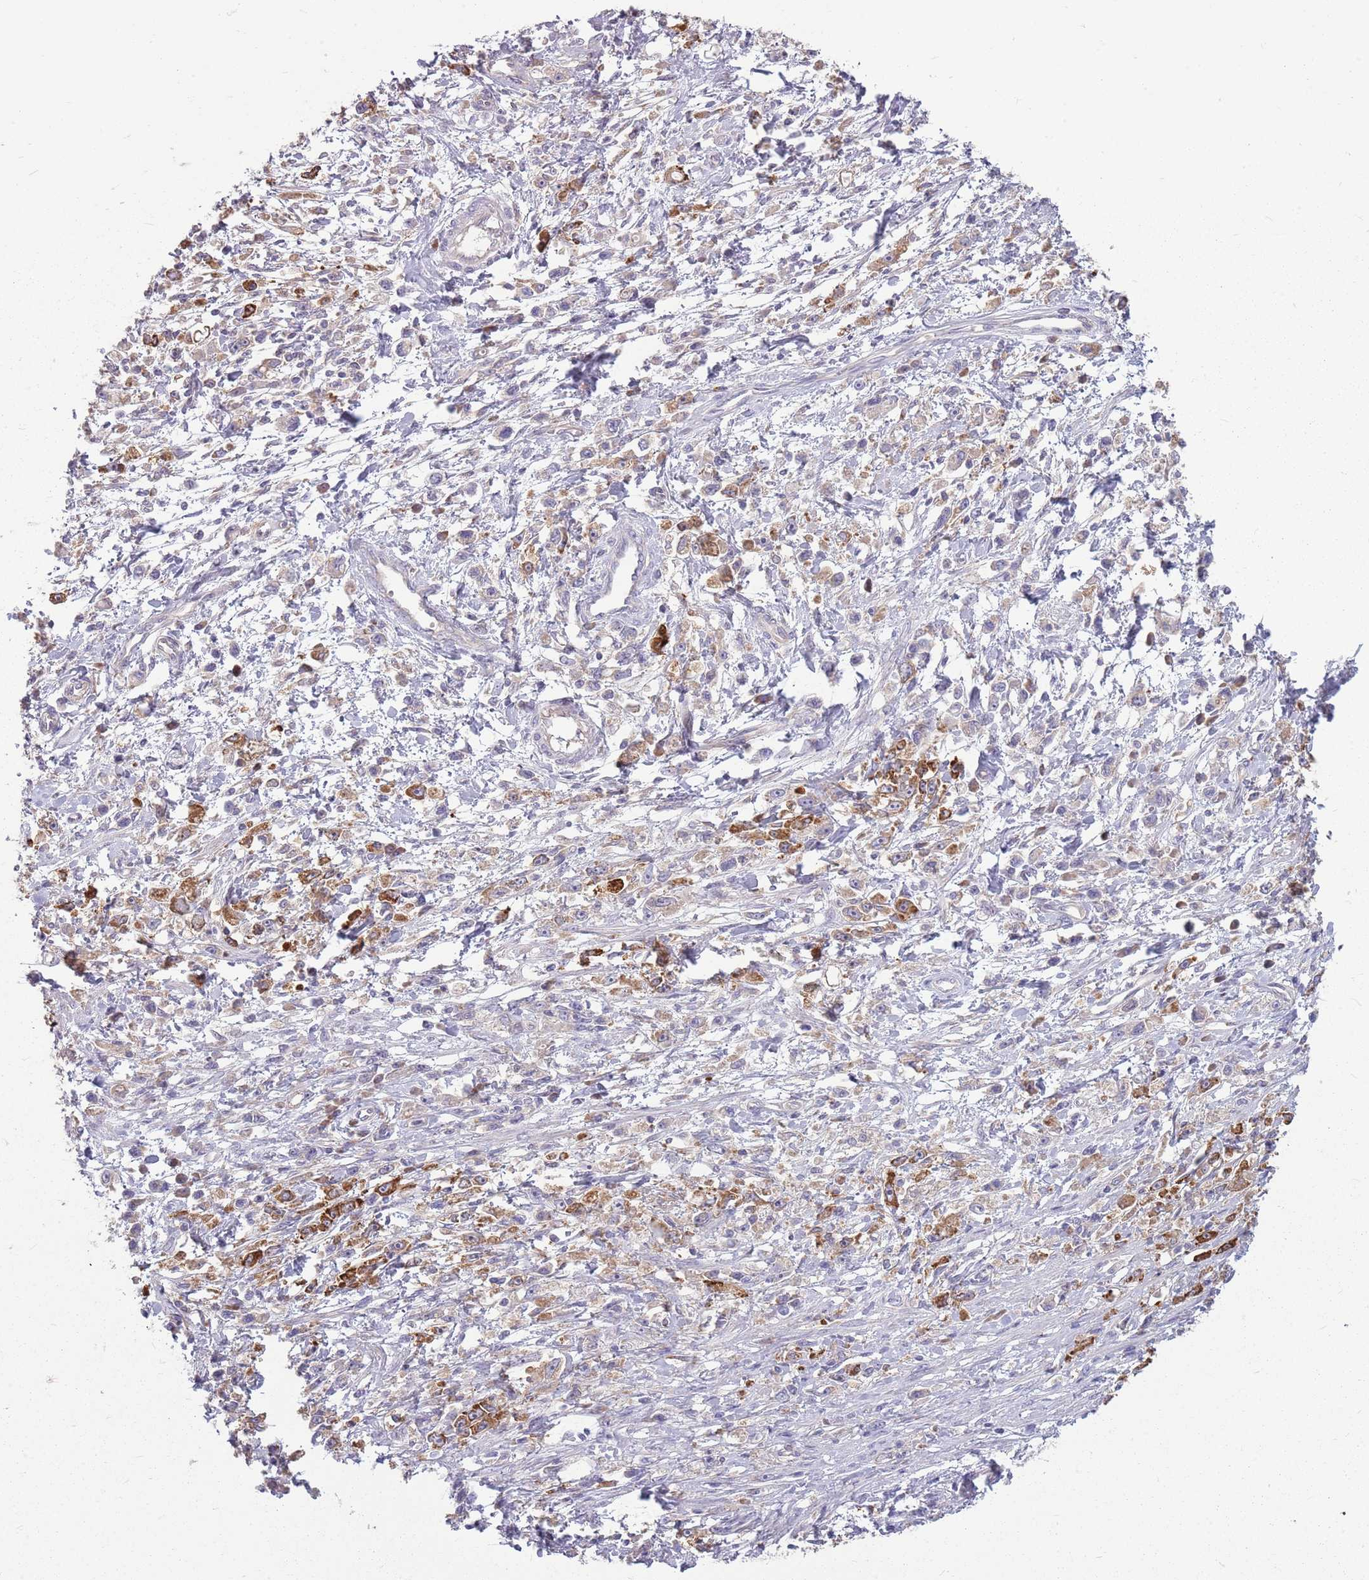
{"staining": {"intensity": "moderate", "quantity": ">75%", "location": "cytoplasmic/membranous"}, "tissue": "stomach cancer", "cell_type": "Tumor cells", "image_type": "cancer", "snomed": [{"axis": "morphology", "description": "Adenocarcinoma, NOS"}, {"axis": "topography", "description": "Stomach"}], "caption": "The immunohistochemical stain highlights moderate cytoplasmic/membranous expression in tumor cells of stomach cancer tissue.", "gene": "PPP1R27", "patient": {"sex": "female", "age": 59}}